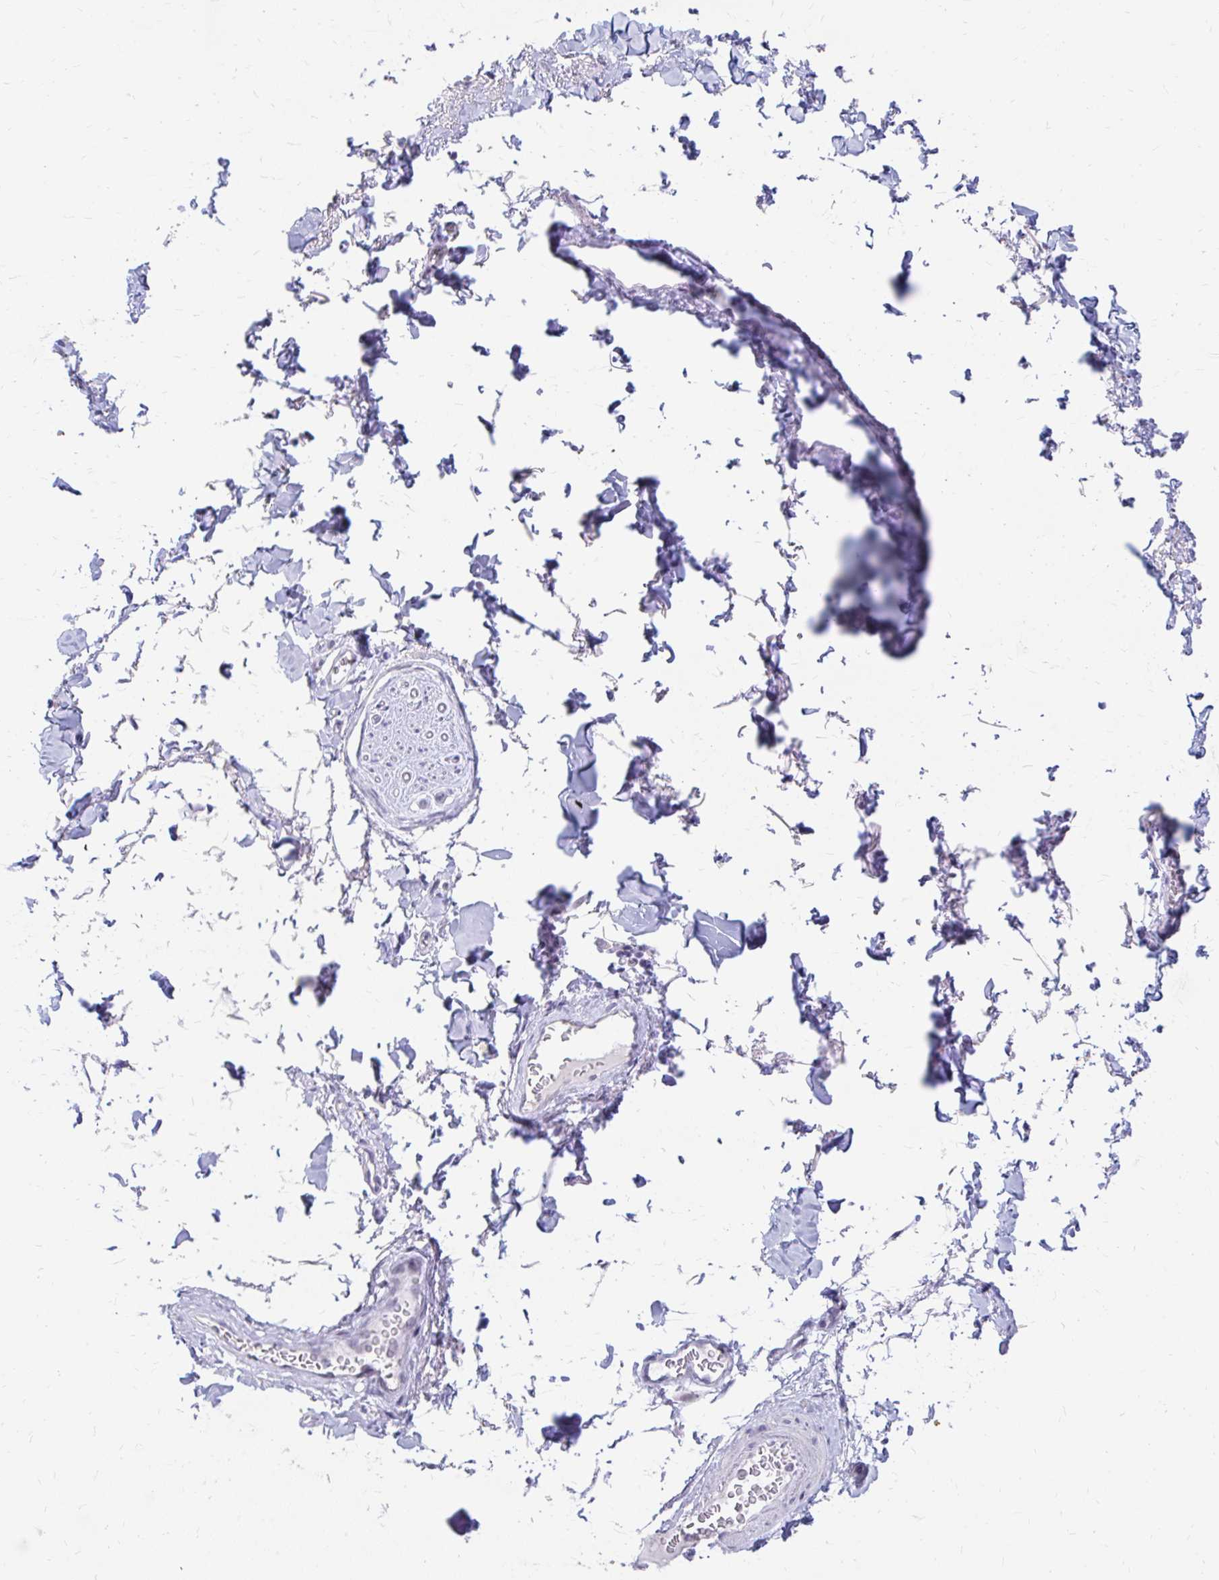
{"staining": {"intensity": "negative", "quantity": "none", "location": "none"}, "tissue": "adipose tissue", "cell_type": "Adipocytes", "image_type": "normal", "snomed": [{"axis": "morphology", "description": "Normal tissue, NOS"}, {"axis": "topography", "description": "Vulva"}, {"axis": "topography", "description": "Peripheral nerve tissue"}], "caption": "The image exhibits no significant staining in adipocytes of adipose tissue.", "gene": "RGS16", "patient": {"sex": "female", "age": 66}}